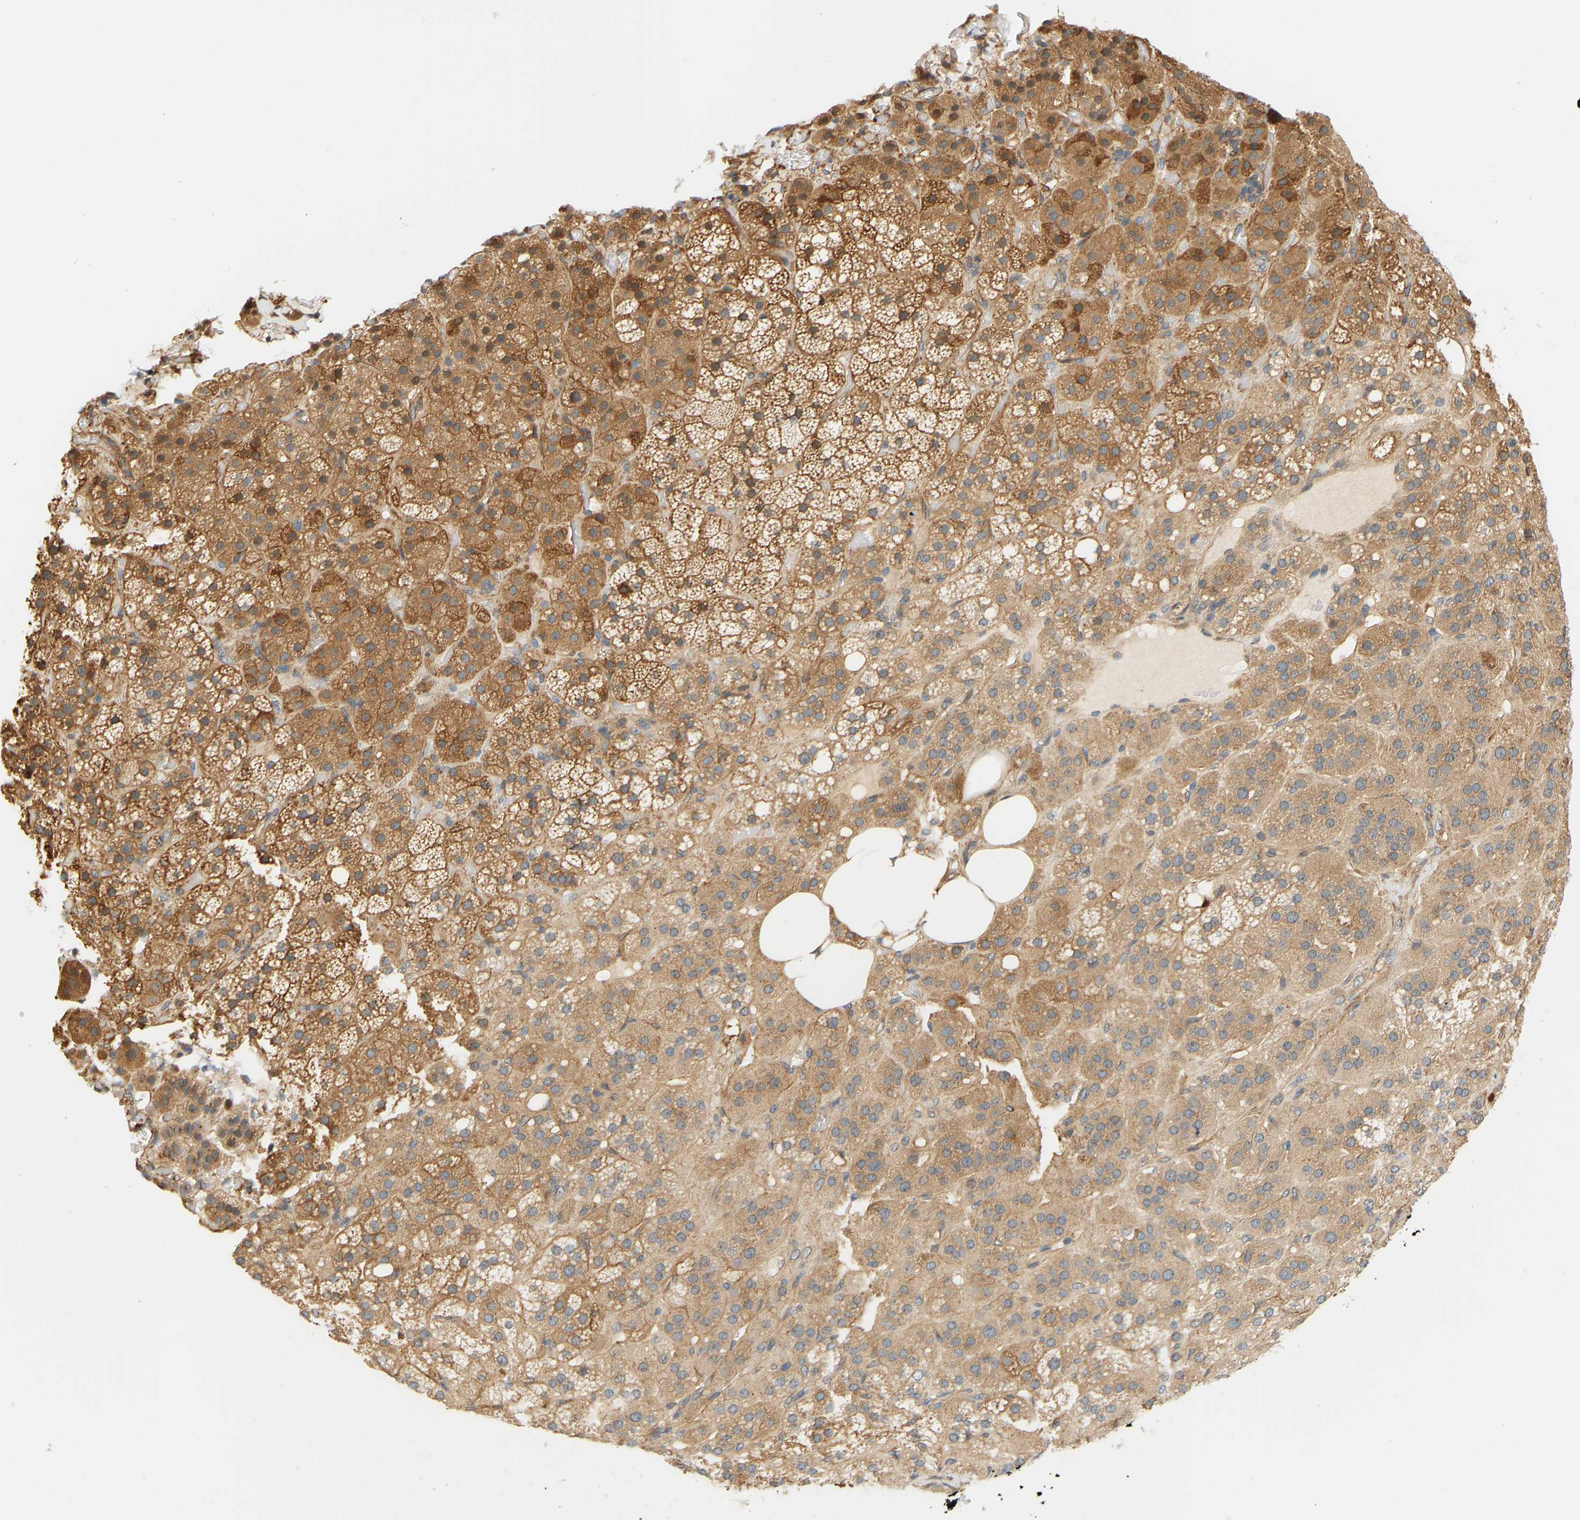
{"staining": {"intensity": "moderate", "quantity": ">75%", "location": "cytoplasmic/membranous"}, "tissue": "adrenal gland", "cell_type": "Glandular cells", "image_type": "normal", "snomed": [{"axis": "morphology", "description": "Normal tissue, NOS"}, {"axis": "topography", "description": "Adrenal gland"}], "caption": "This is a histology image of IHC staining of unremarkable adrenal gland, which shows moderate expression in the cytoplasmic/membranous of glandular cells.", "gene": "CEP57", "patient": {"sex": "female", "age": 59}}